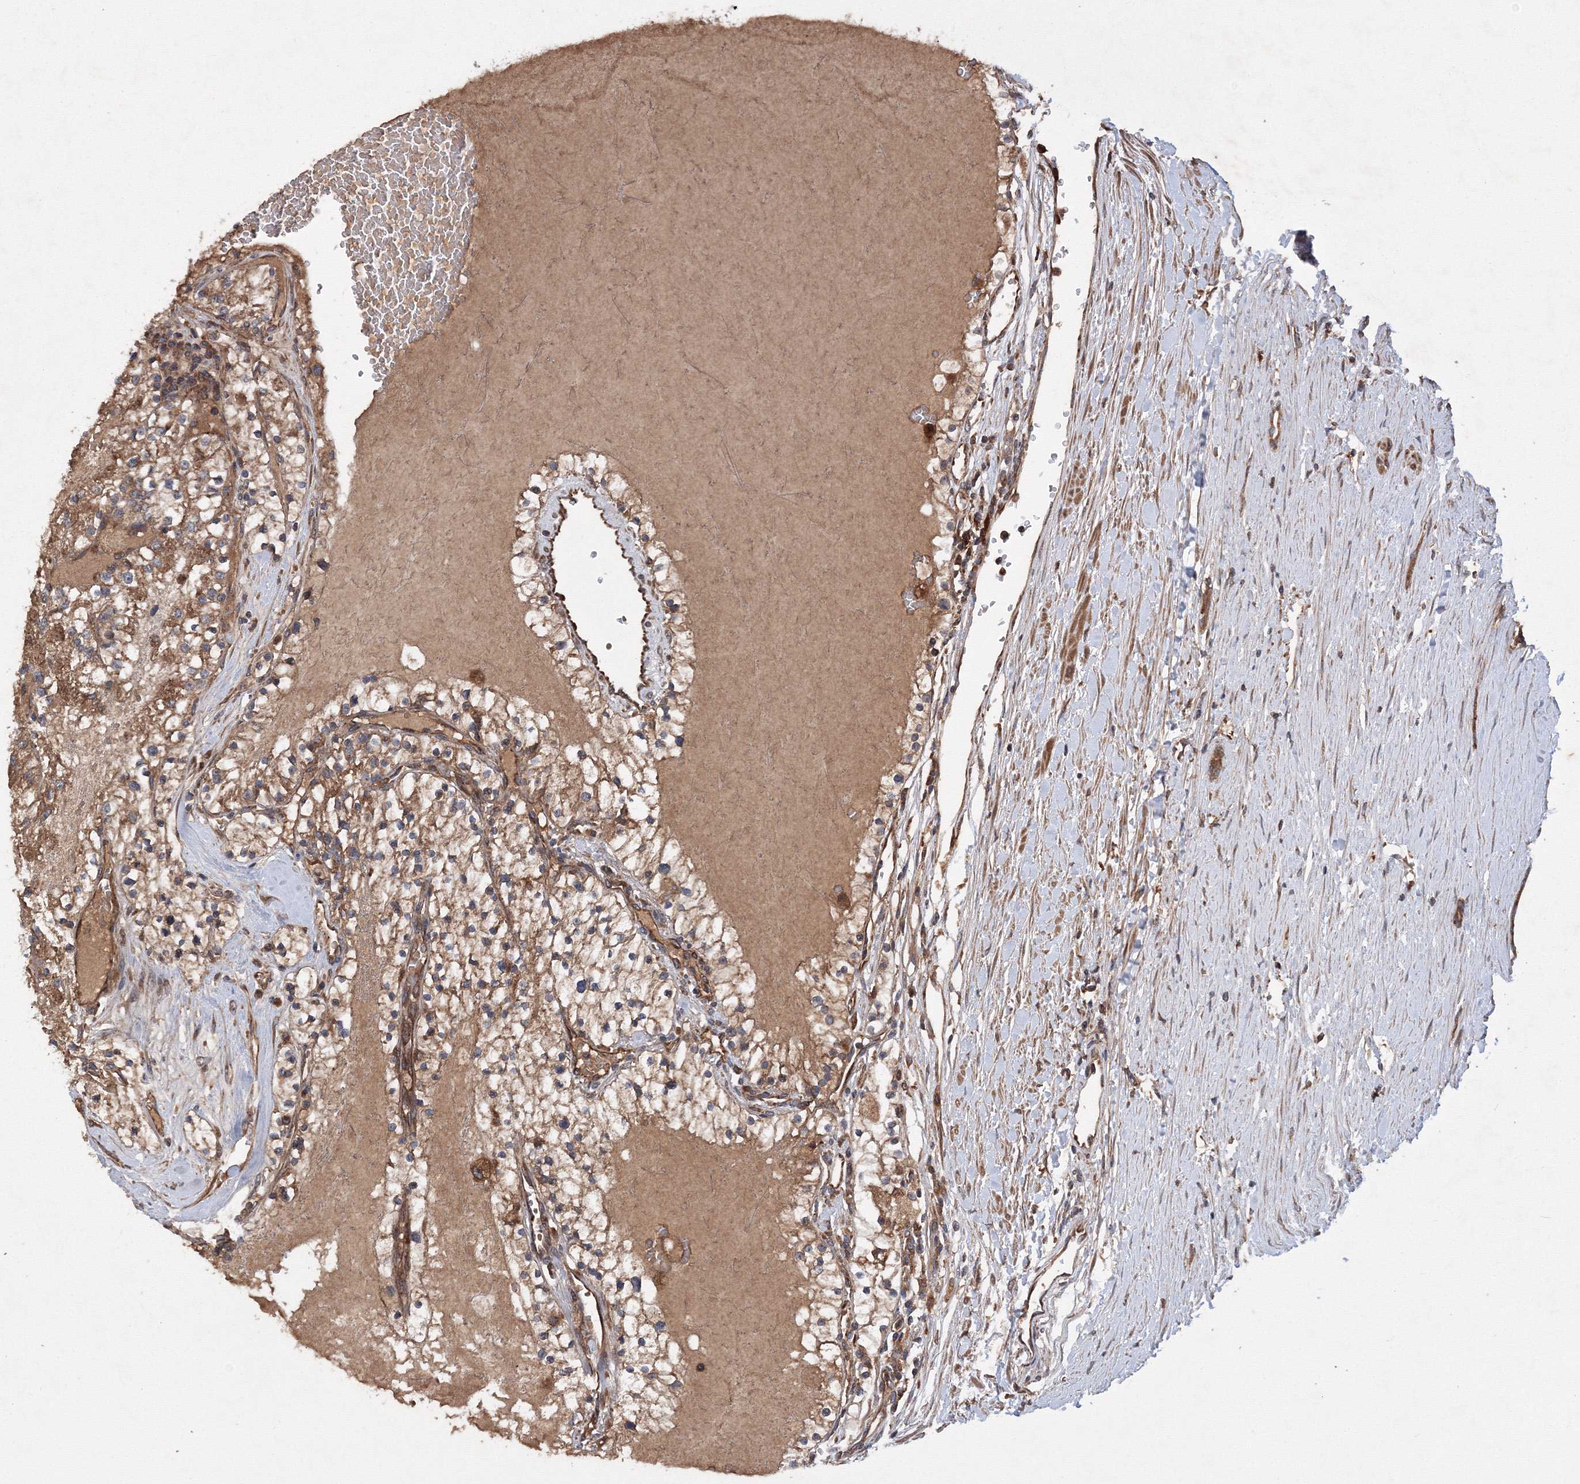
{"staining": {"intensity": "moderate", "quantity": ">75%", "location": "cytoplasmic/membranous"}, "tissue": "renal cancer", "cell_type": "Tumor cells", "image_type": "cancer", "snomed": [{"axis": "morphology", "description": "Normal tissue, NOS"}, {"axis": "morphology", "description": "Adenocarcinoma, NOS"}, {"axis": "topography", "description": "Kidney"}], "caption": "Protein staining reveals moderate cytoplasmic/membranous positivity in about >75% of tumor cells in renal cancer.", "gene": "ATG3", "patient": {"sex": "male", "age": 68}}